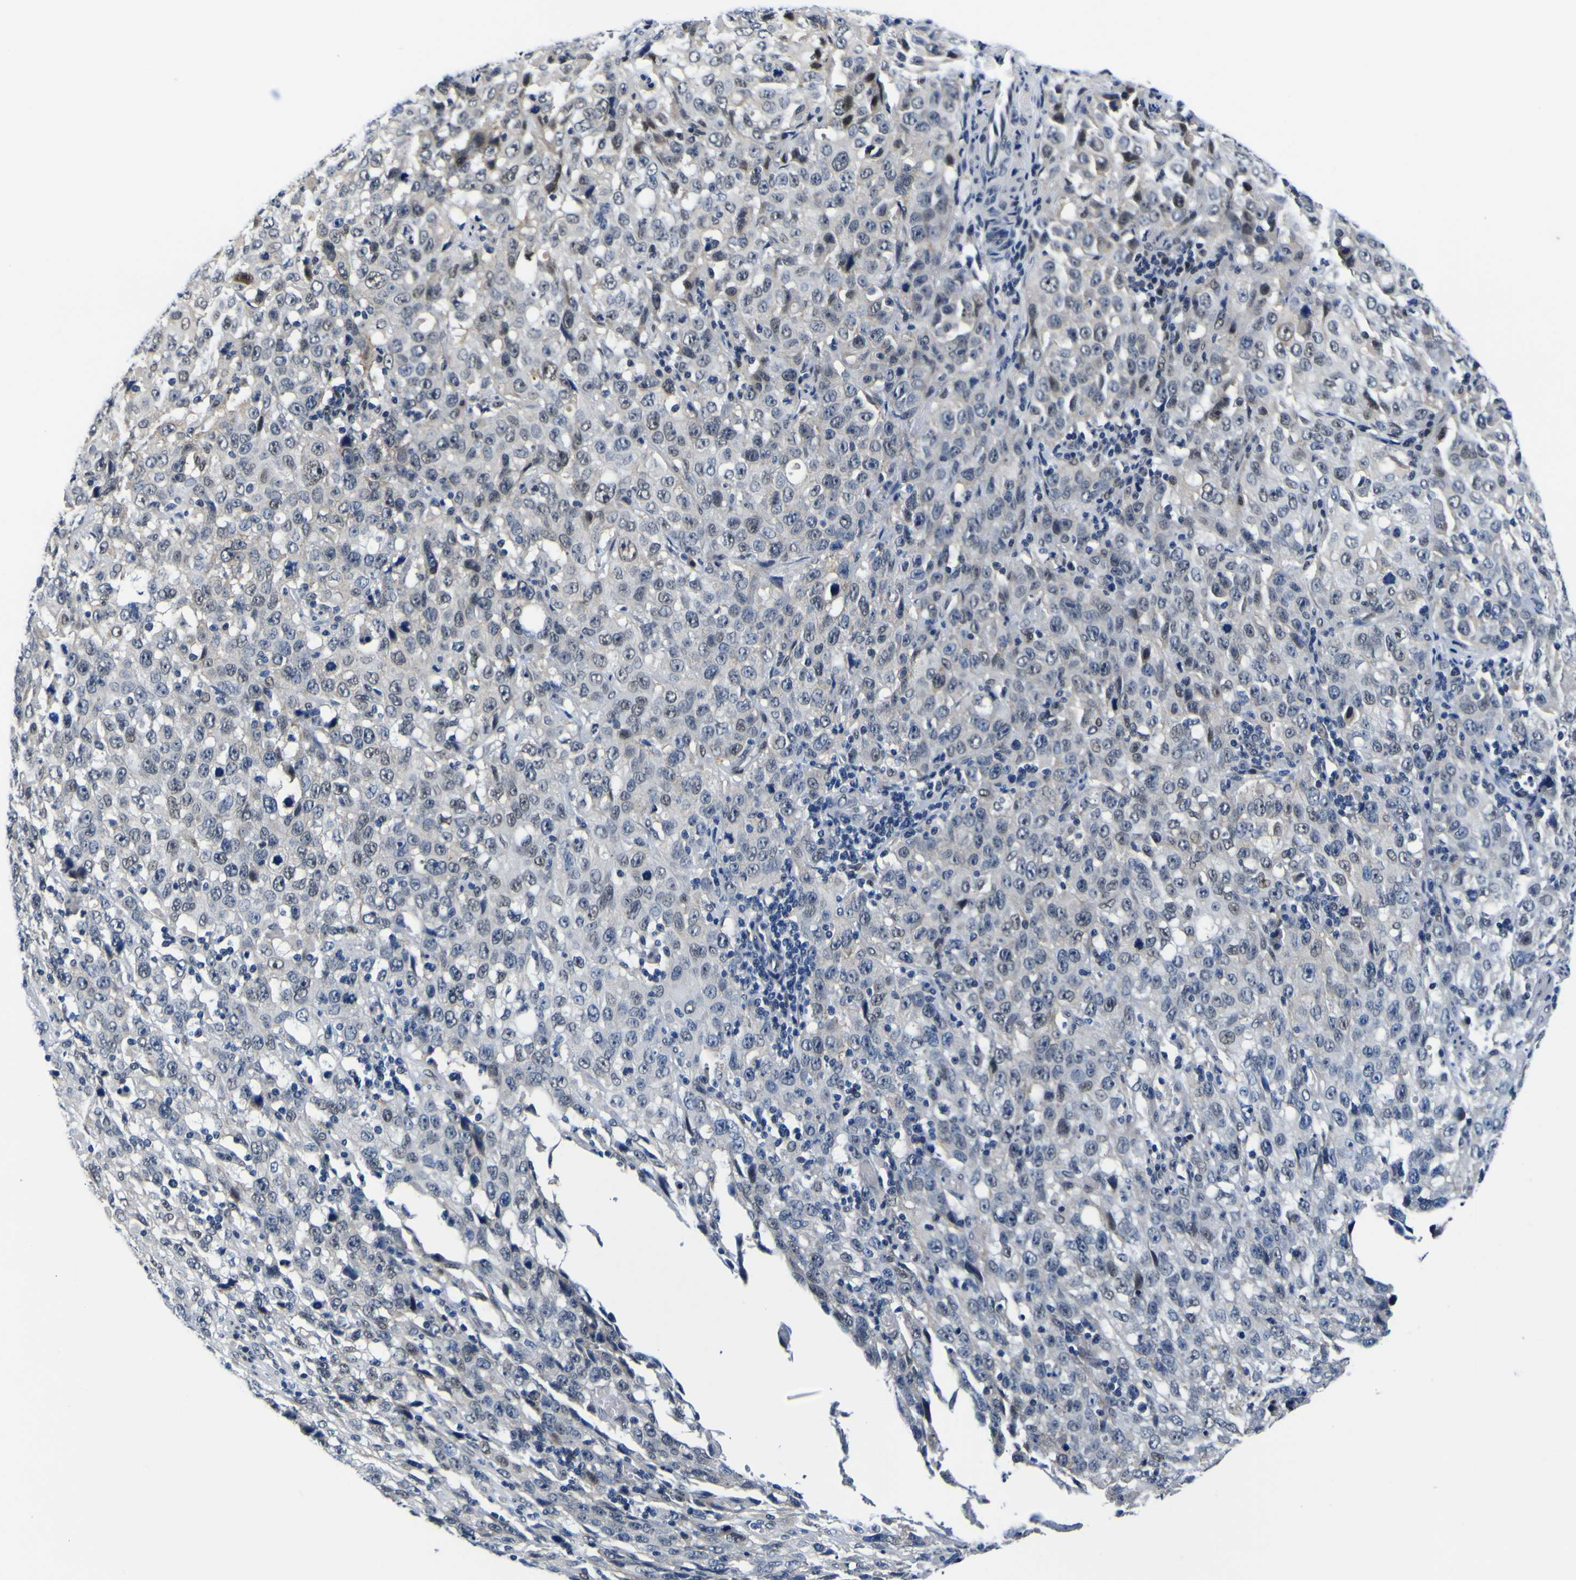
{"staining": {"intensity": "negative", "quantity": "none", "location": "none"}, "tissue": "stomach cancer", "cell_type": "Tumor cells", "image_type": "cancer", "snomed": [{"axis": "morphology", "description": "Normal tissue, NOS"}, {"axis": "morphology", "description": "Adenocarcinoma, NOS"}, {"axis": "topography", "description": "Stomach"}], "caption": "Human stomach cancer (adenocarcinoma) stained for a protein using immunohistochemistry (IHC) shows no positivity in tumor cells.", "gene": "CUL4B", "patient": {"sex": "male", "age": 48}}